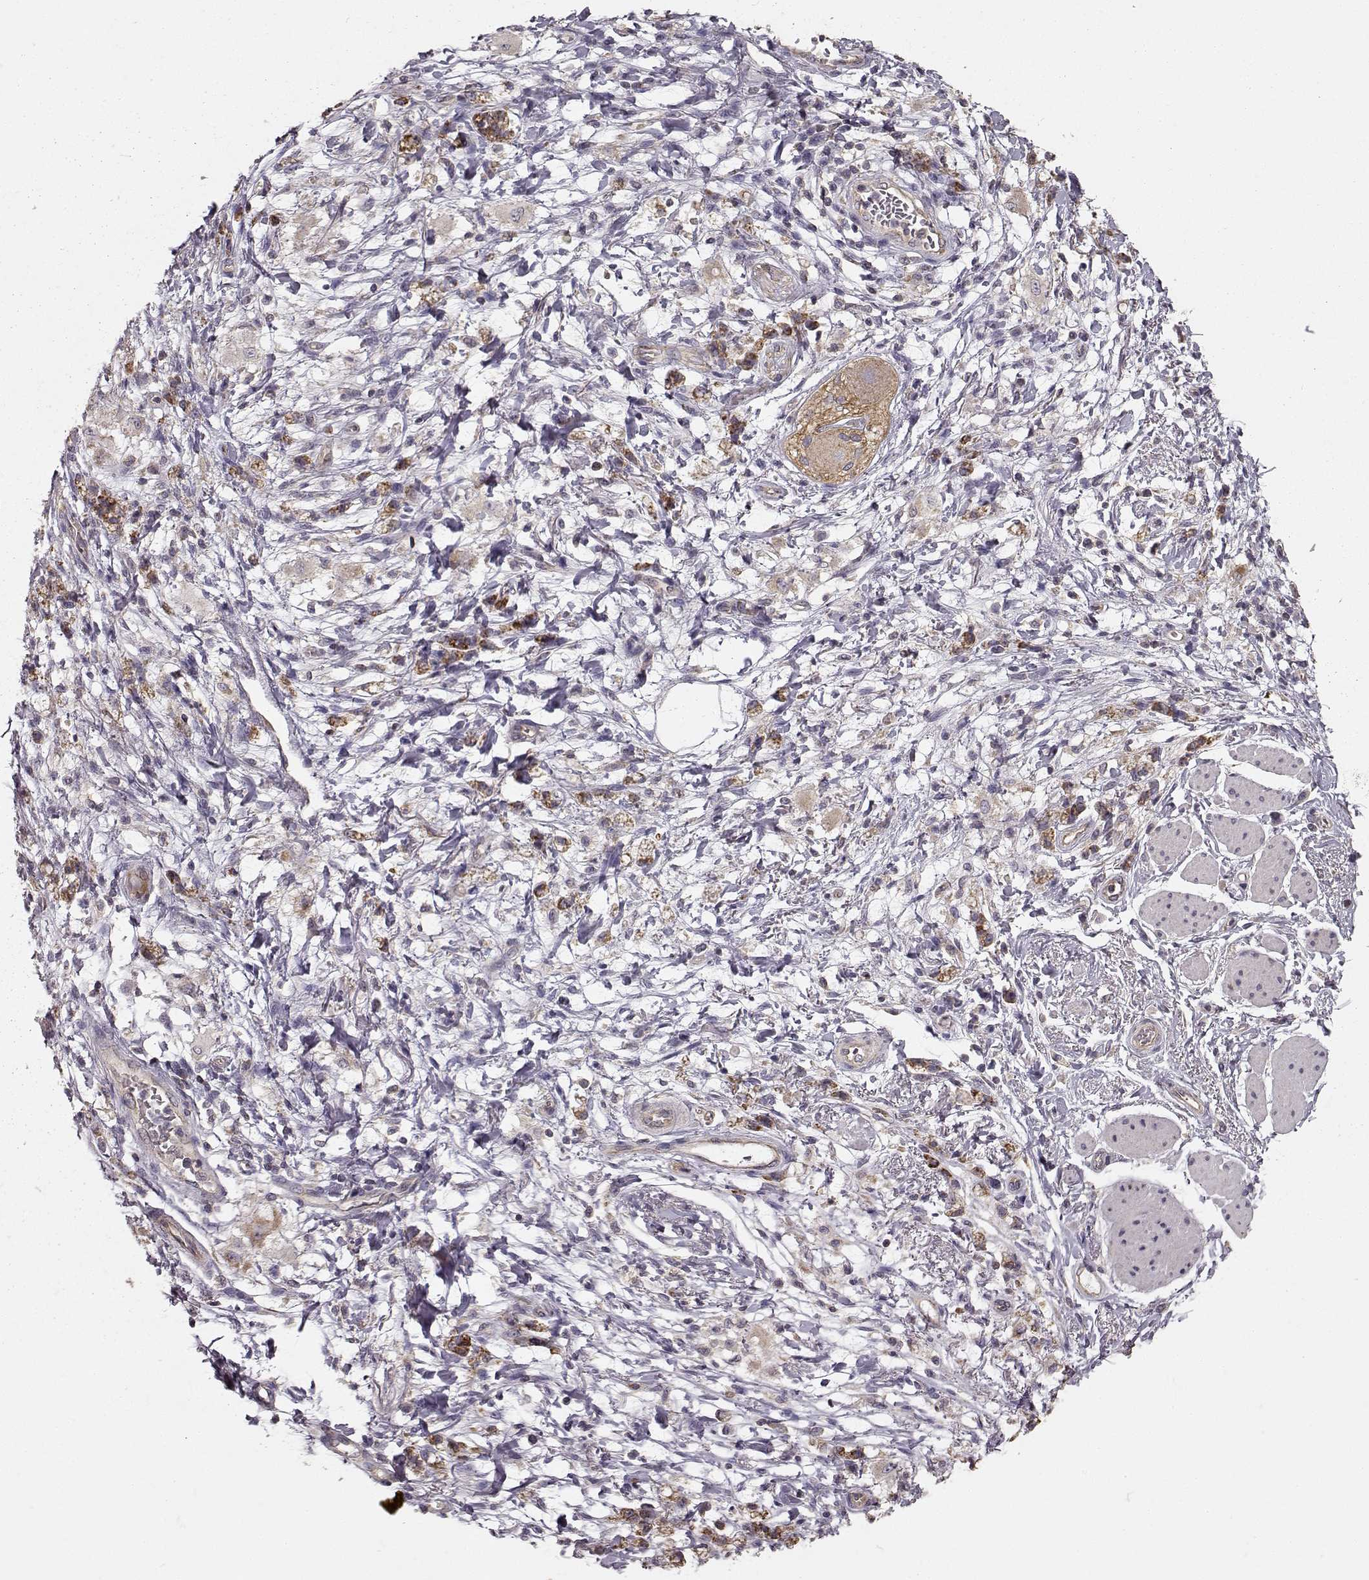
{"staining": {"intensity": "negative", "quantity": "none", "location": "none"}, "tissue": "stomach cancer", "cell_type": "Tumor cells", "image_type": "cancer", "snomed": [{"axis": "morphology", "description": "Adenocarcinoma, NOS"}, {"axis": "topography", "description": "Stomach"}], "caption": "Photomicrograph shows no protein staining in tumor cells of stomach cancer tissue.", "gene": "ERBB3", "patient": {"sex": "female", "age": 60}}